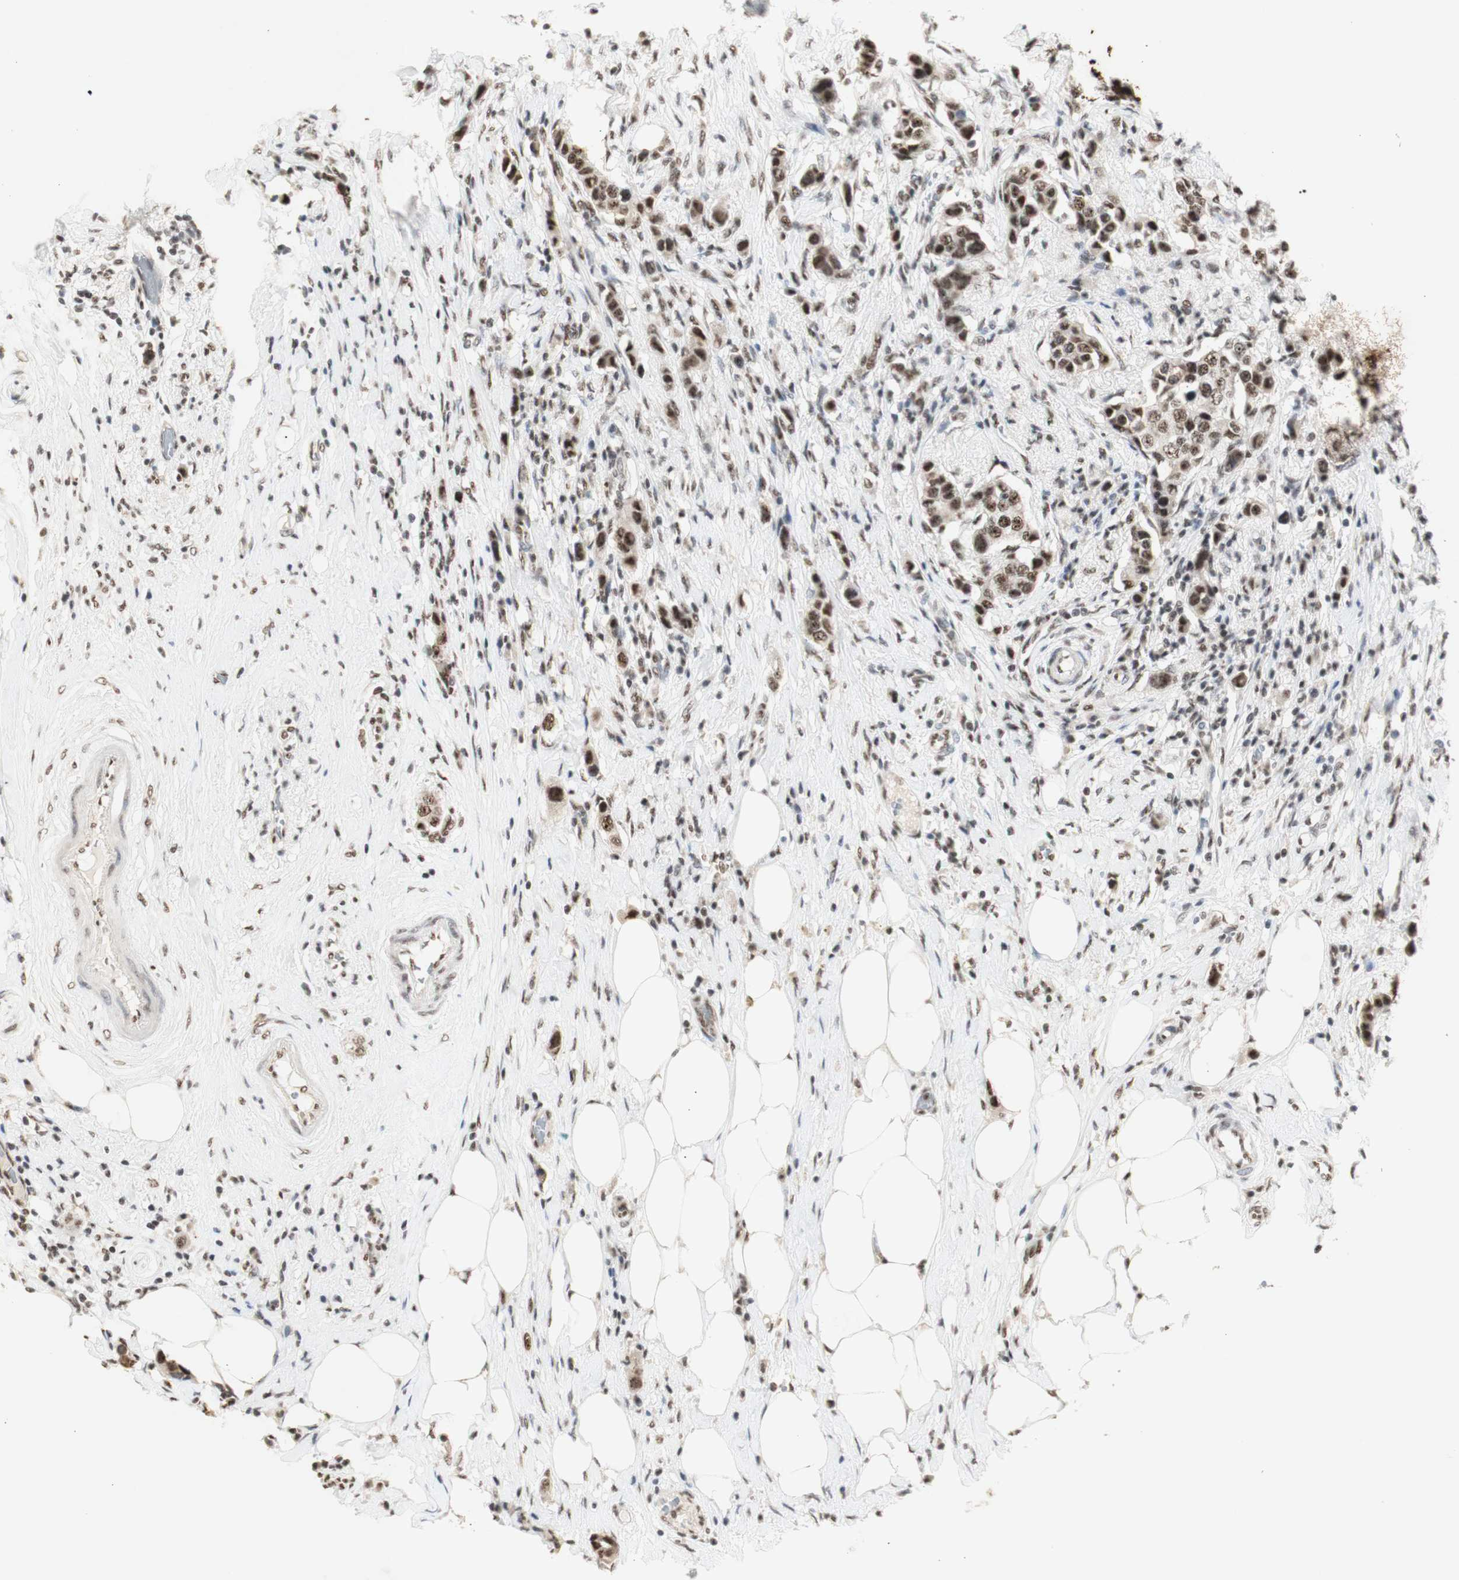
{"staining": {"intensity": "moderate", "quantity": ">75%", "location": "nuclear"}, "tissue": "breast cancer", "cell_type": "Tumor cells", "image_type": "cancer", "snomed": [{"axis": "morphology", "description": "Normal tissue, NOS"}, {"axis": "morphology", "description": "Duct carcinoma"}, {"axis": "topography", "description": "Breast"}], "caption": "About >75% of tumor cells in human breast cancer display moderate nuclear protein expression as visualized by brown immunohistochemical staining.", "gene": "SNRPB", "patient": {"sex": "female", "age": 50}}